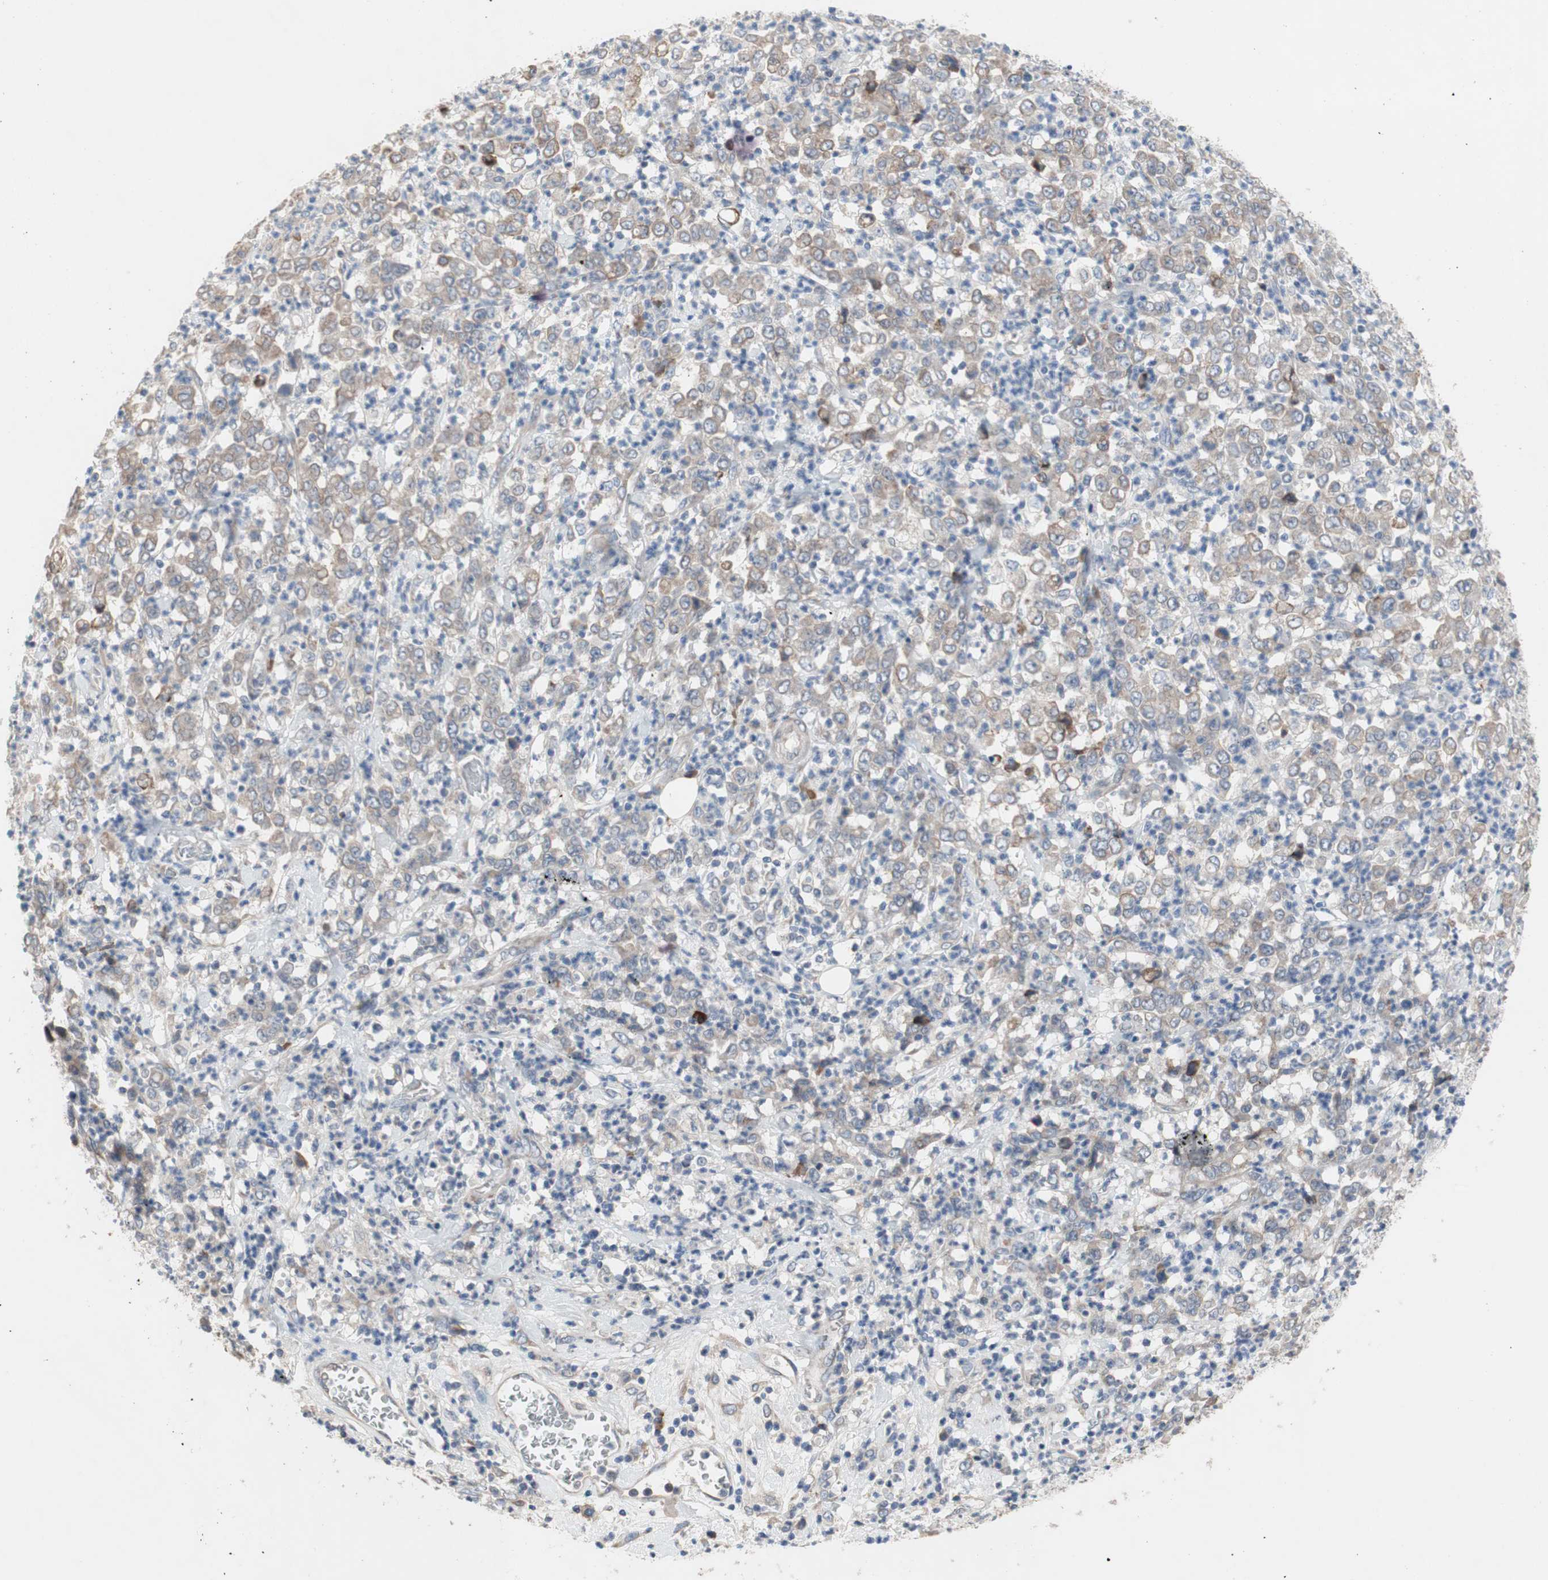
{"staining": {"intensity": "weak", "quantity": ">75%", "location": "cytoplasmic/membranous"}, "tissue": "stomach cancer", "cell_type": "Tumor cells", "image_type": "cancer", "snomed": [{"axis": "morphology", "description": "Adenocarcinoma, NOS"}, {"axis": "topography", "description": "Stomach, lower"}], "caption": "Weak cytoplasmic/membranous positivity is identified in about >75% of tumor cells in adenocarcinoma (stomach). Immunohistochemistry (ihc) stains the protein of interest in brown and the nuclei are stained blue.", "gene": "TTC14", "patient": {"sex": "female", "age": 71}}